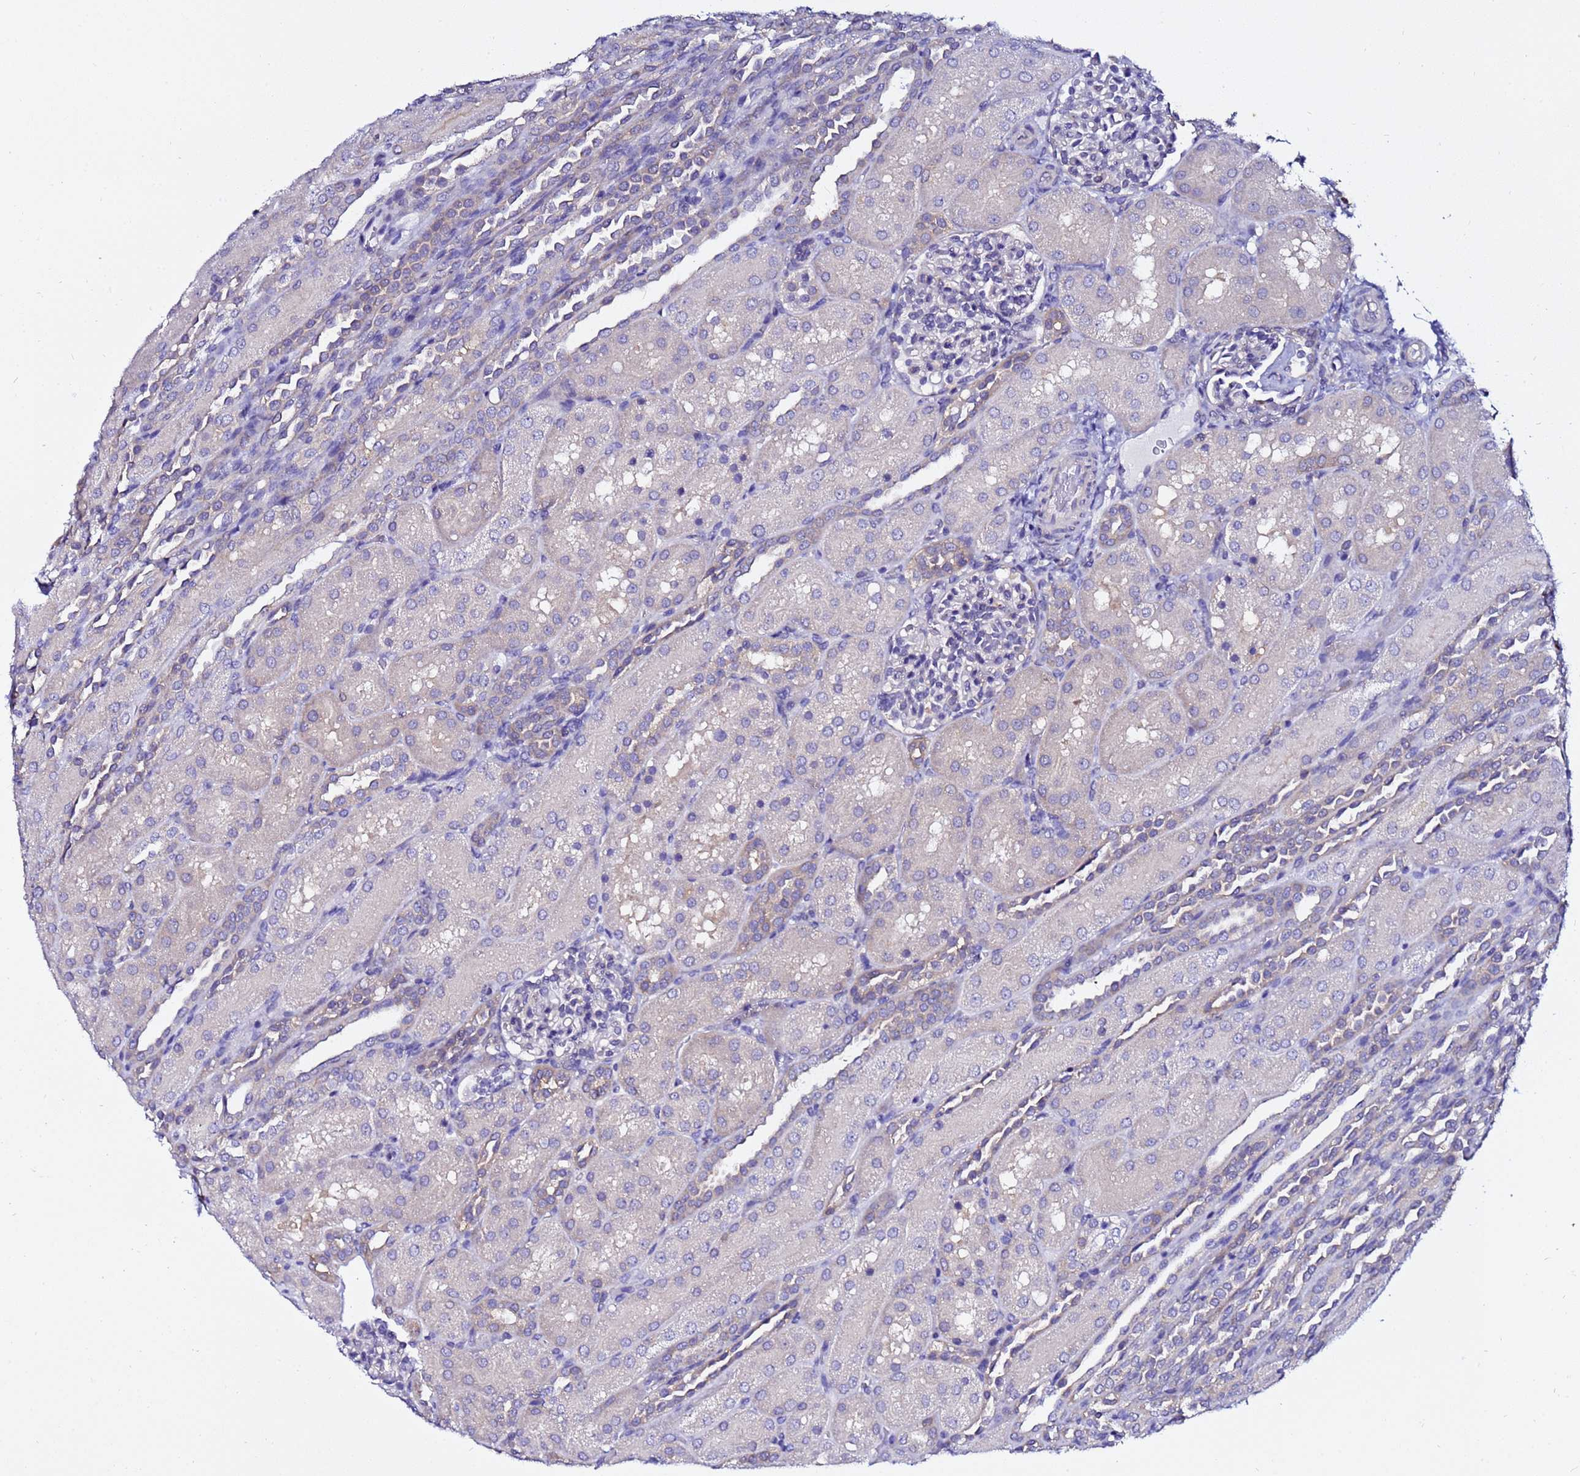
{"staining": {"intensity": "negative", "quantity": "none", "location": "none"}, "tissue": "kidney", "cell_type": "Cells in glomeruli", "image_type": "normal", "snomed": [{"axis": "morphology", "description": "Normal tissue, NOS"}, {"axis": "topography", "description": "Kidney"}], "caption": "Immunohistochemistry image of benign human kidney stained for a protein (brown), which demonstrates no positivity in cells in glomeruli. (DAB (3,3'-diaminobenzidine) immunohistochemistry (IHC), high magnification).", "gene": "LENG1", "patient": {"sex": "male", "age": 1}}